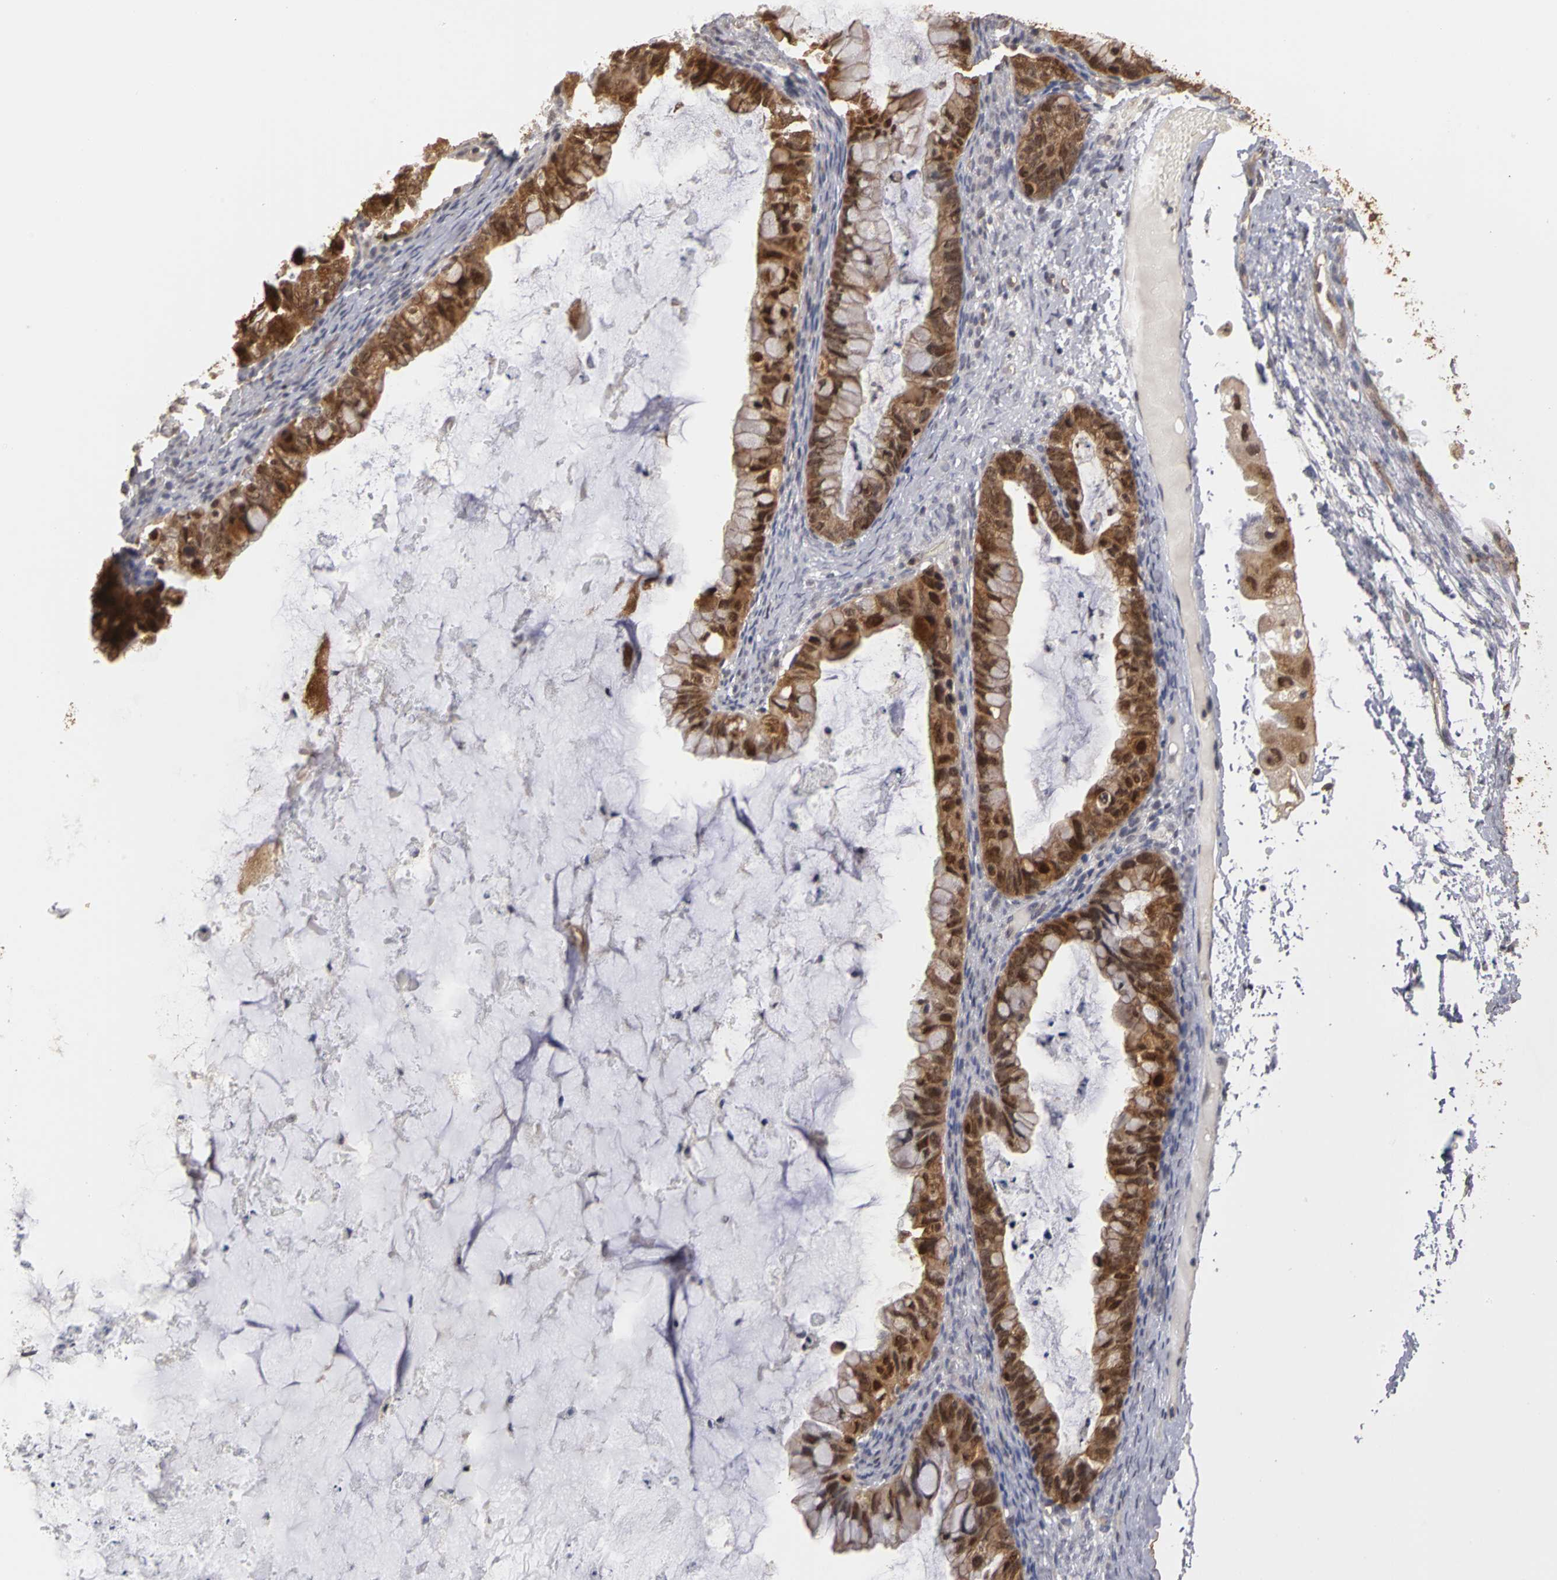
{"staining": {"intensity": "moderate", "quantity": ">75%", "location": "cytoplasmic/membranous,nuclear"}, "tissue": "ovarian cancer", "cell_type": "Tumor cells", "image_type": "cancer", "snomed": [{"axis": "morphology", "description": "Cystadenocarcinoma, mucinous, NOS"}, {"axis": "topography", "description": "Ovary"}], "caption": "IHC of human mucinous cystadenocarcinoma (ovarian) reveals medium levels of moderate cytoplasmic/membranous and nuclear staining in approximately >75% of tumor cells.", "gene": "PLEKHA1", "patient": {"sex": "female", "age": 36}}